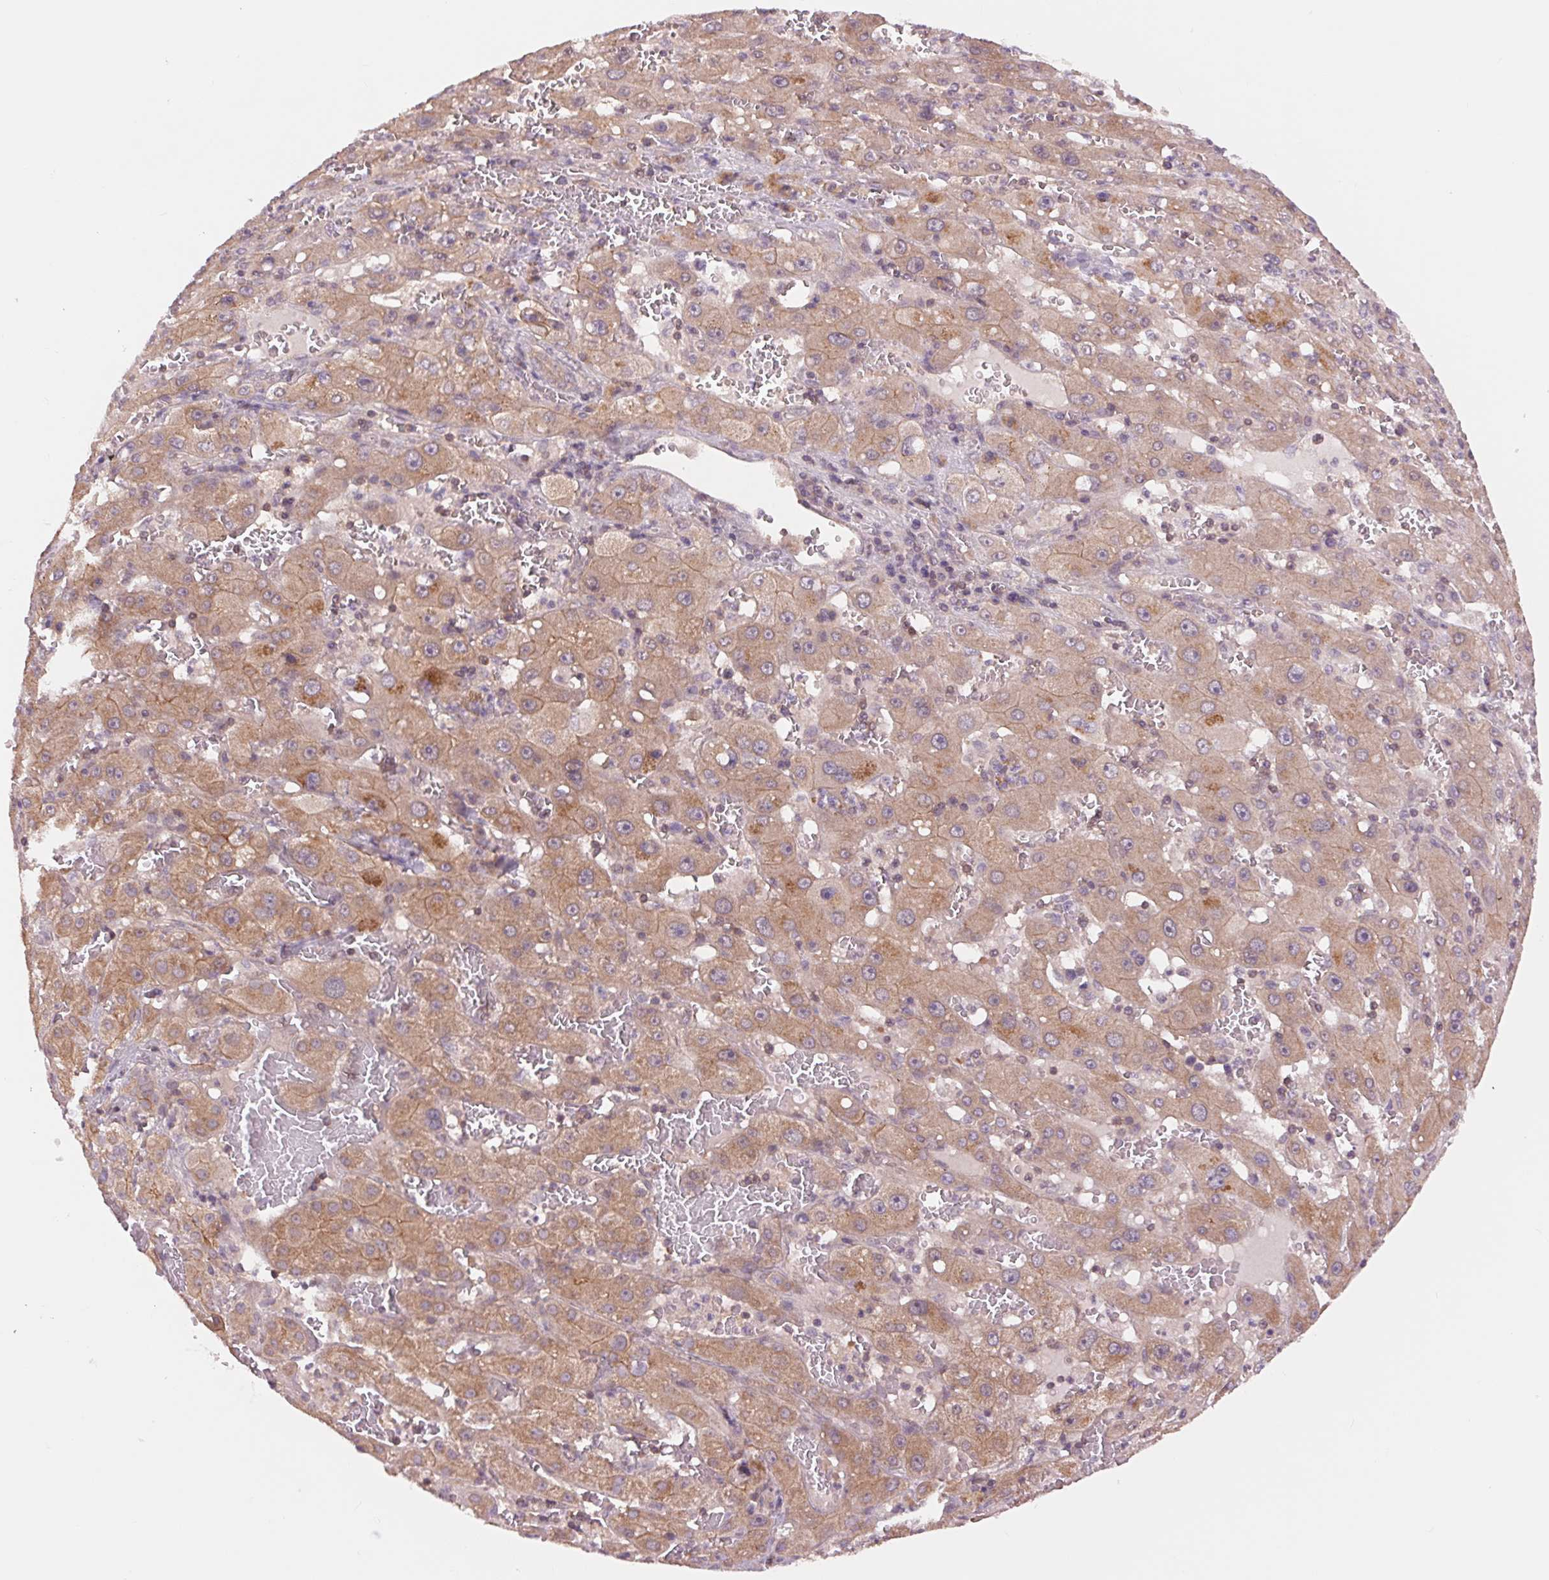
{"staining": {"intensity": "weak", "quantity": ">75%", "location": "cytoplasmic/membranous"}, "tissue": "liver cancer", "cell_type": "Tumor cells", "image_type": "cancer", "snomed": [{"axis": "morphology", "description": "Carcinoma, Hepatocellular, NOS"}, {"axis": "topography", "description": "Liver"}], "caption": "There is low levels of weak cytoplasmic/membranous expression in tumor cells of liver cancer, as demonstrated by immunohistochemical staining (brown color).", "gene": "SH3RF2", "patient": {"sex": "female", "age": 73}}